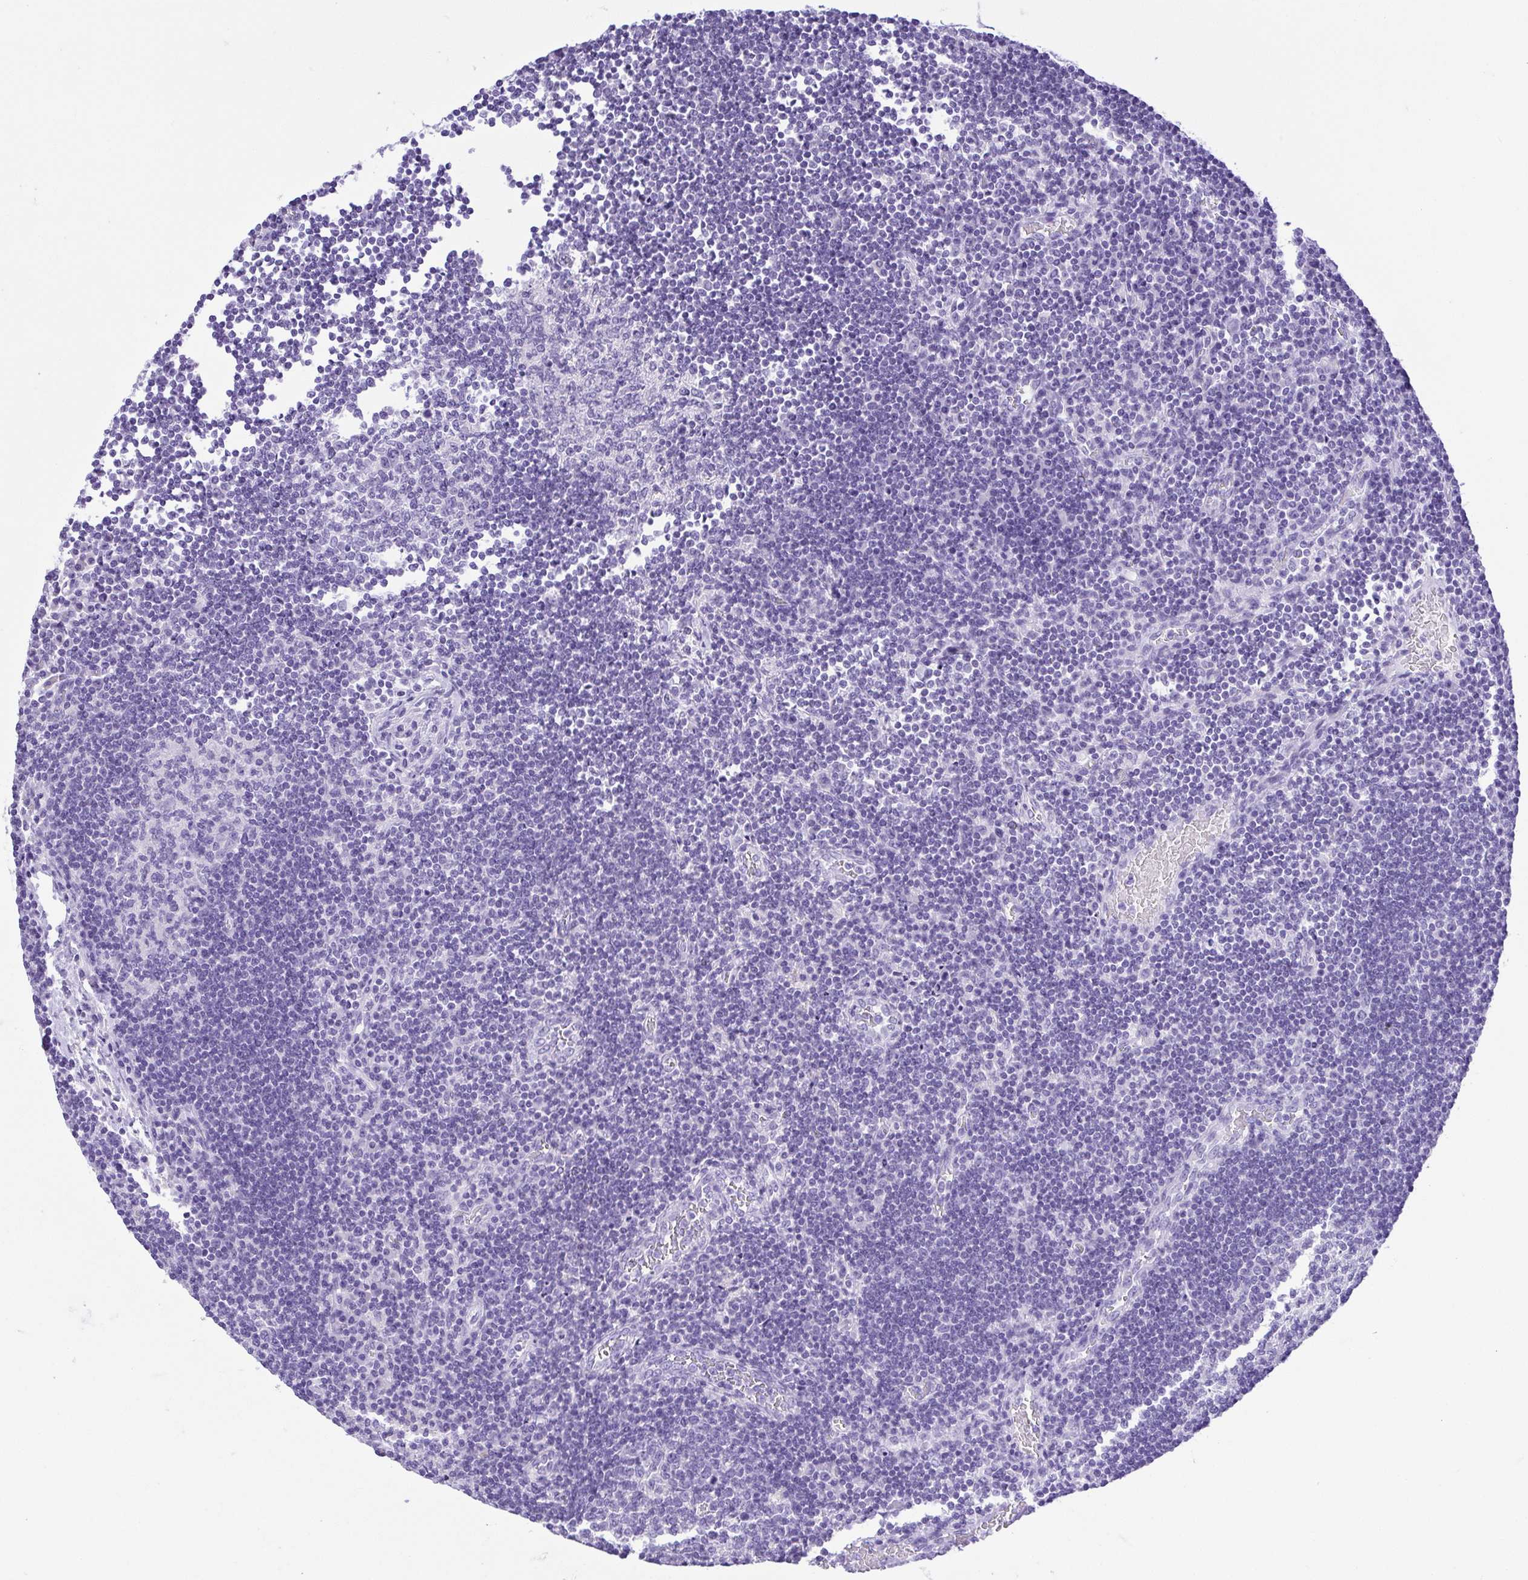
{"staining": {"intensity": "negative", "quantity": "none", "location": "none"}, "tissue": "lymph node", "cell_type": "Germinal center cells", "image_type": "normal", "snomed": [{"axis": "morphology", "description": "Normal tissue, NOS"}, {"axis": "topography", "description": "Lymph node"}], "caption": "High power microscopy micrograph of an immunohistochemistry (IHC) photomicrograph of unremarkable lymph node, revealing no significant positivity in germinal center cells.", "gene": "CDSN", "patient": {"sex": "male", "age": 67}}